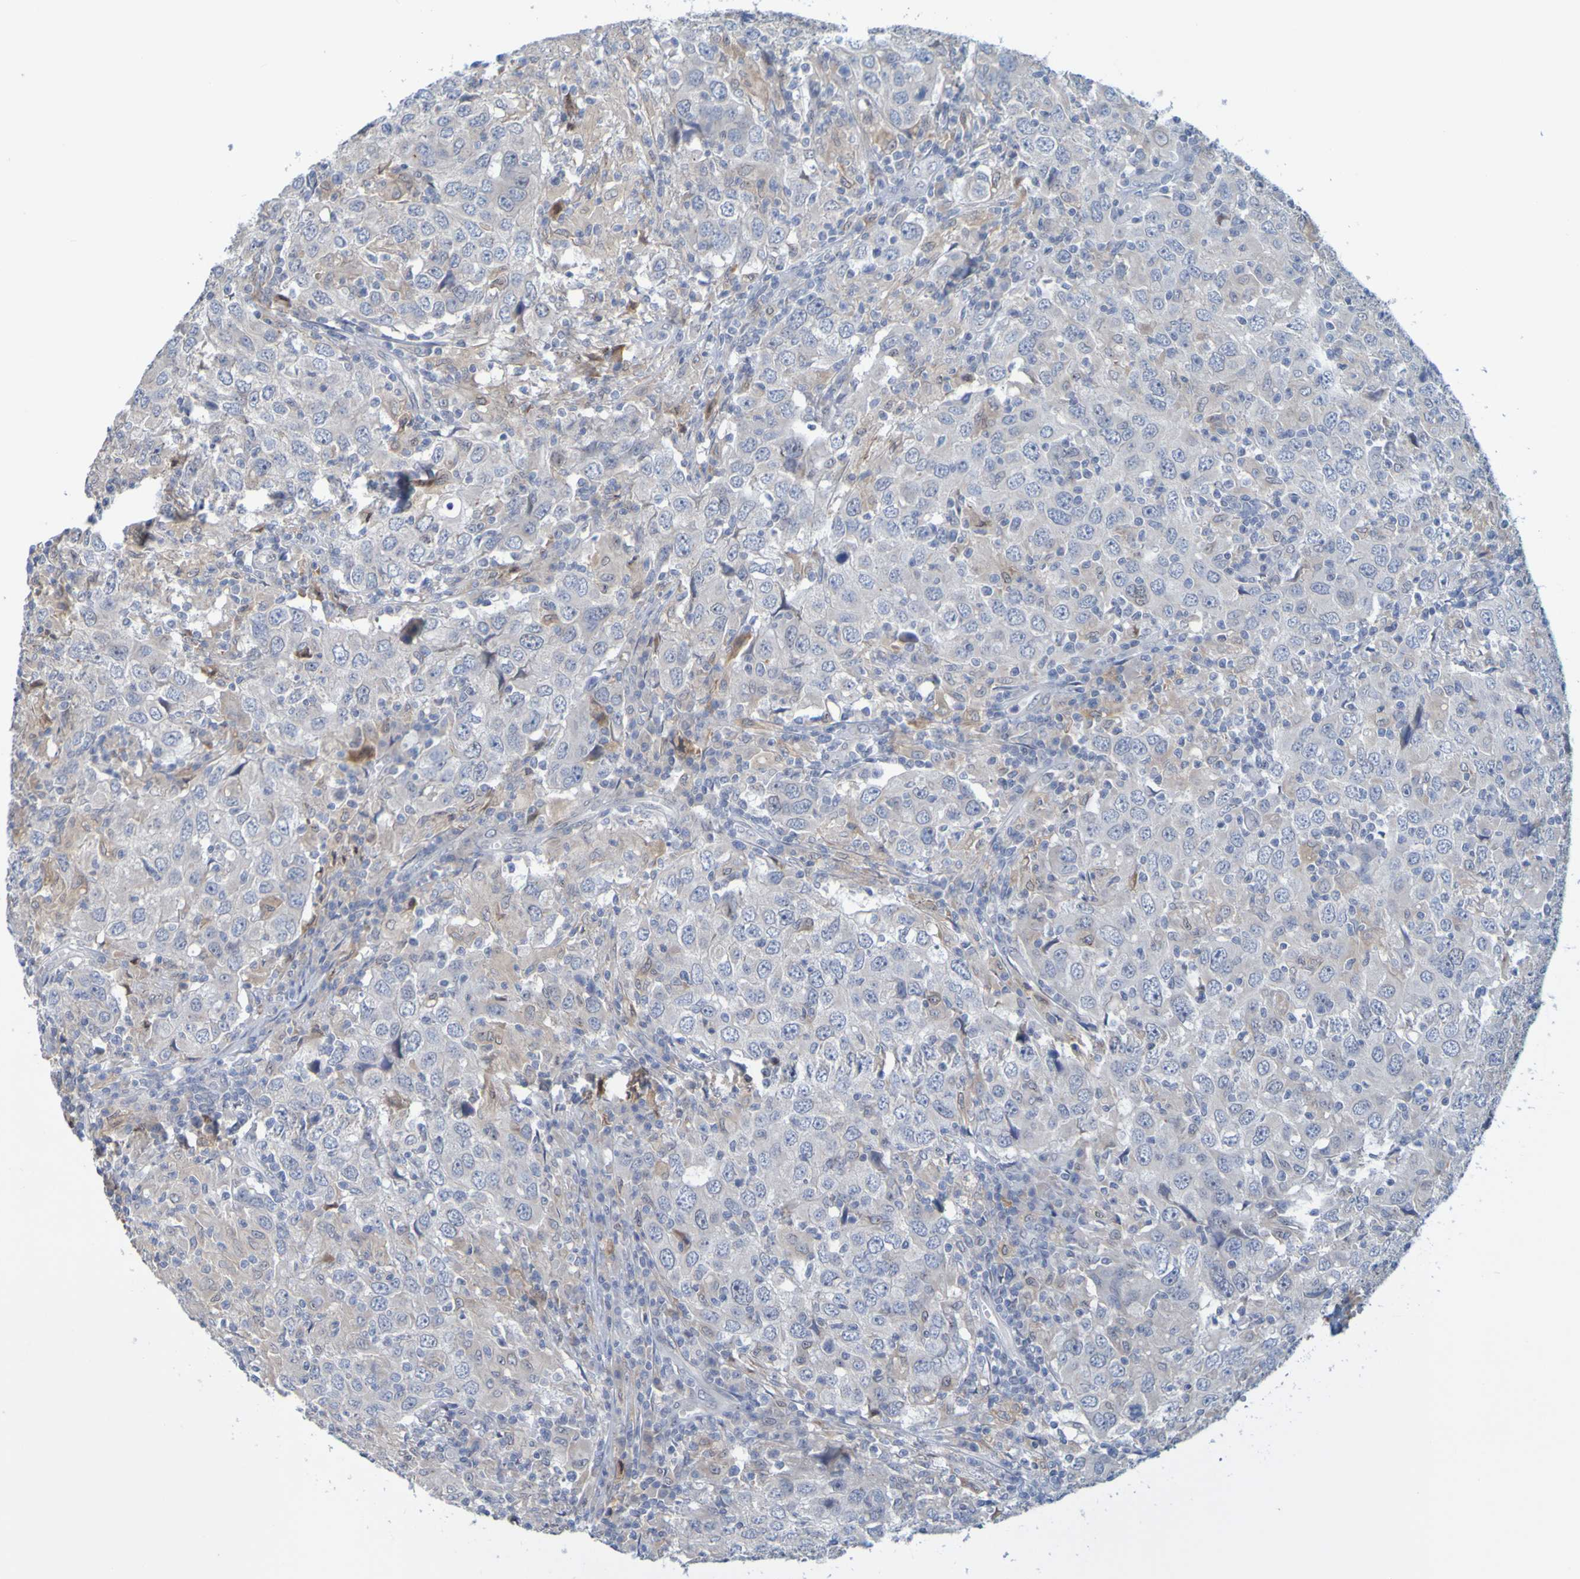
{"staining": {"intensity": "weak", "quantity": "<25%", "location": "cytoplasmic/membranous"}, "tissue": "head and neck cancer", "cell_type": "Tumor cells", "image_type": "cancer", "snomed": [{"axis": "morphology", "description": "Adenocarcinoma, NOS"}, {"axis": "topography", "description": "Salivary gland"}, {"axis": "topography", "description": "Head-Neck"}], "caption": "DAB immunohistochemical staining of adenocarcinoma (head and neck) displays no significant staining in tumor cells.", "gene": "LILRB5", "patient": {"sex": "female", "age": 65}}